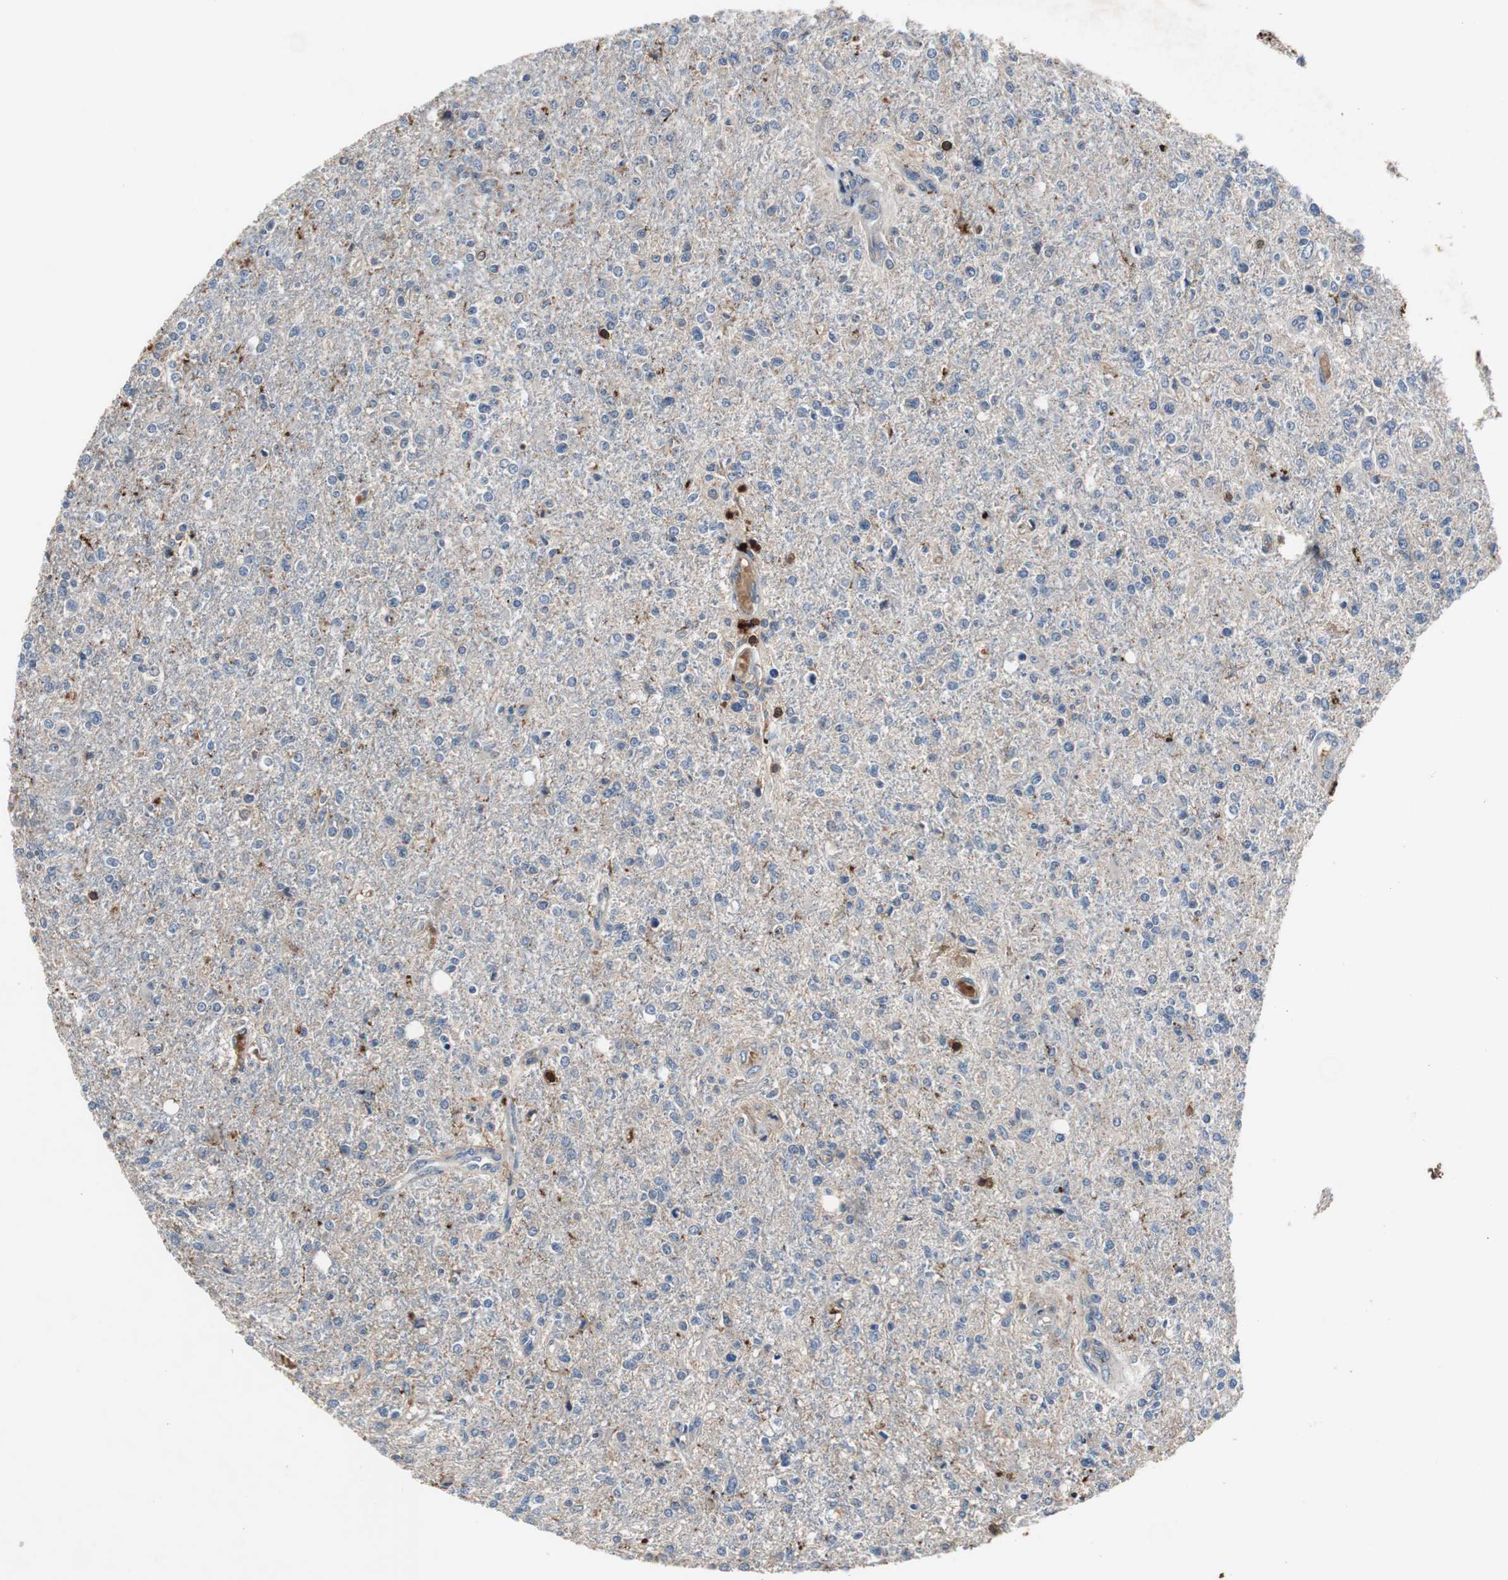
{"staining": {"intensity": "moderate", "quantity": "<25%", "location": "cytoplasmic/membranous"}, "tissue": "glioma", "cell_type": "Tumor cells", "image_type": "cancer", "snomed": [{"axis": "morphology", "description": "Glioma, malignant, High grade"}, {"axis": "topography", "description": "Cerebral cortex"}], "caption": "Immunohistochemical staining of glioma shows low levels of moderate cytoplasmic/membranous protein staining in approximately <25% of tumor cells.", "gene": "CALB2", "patient": {"sex": "male", "age": 76}}